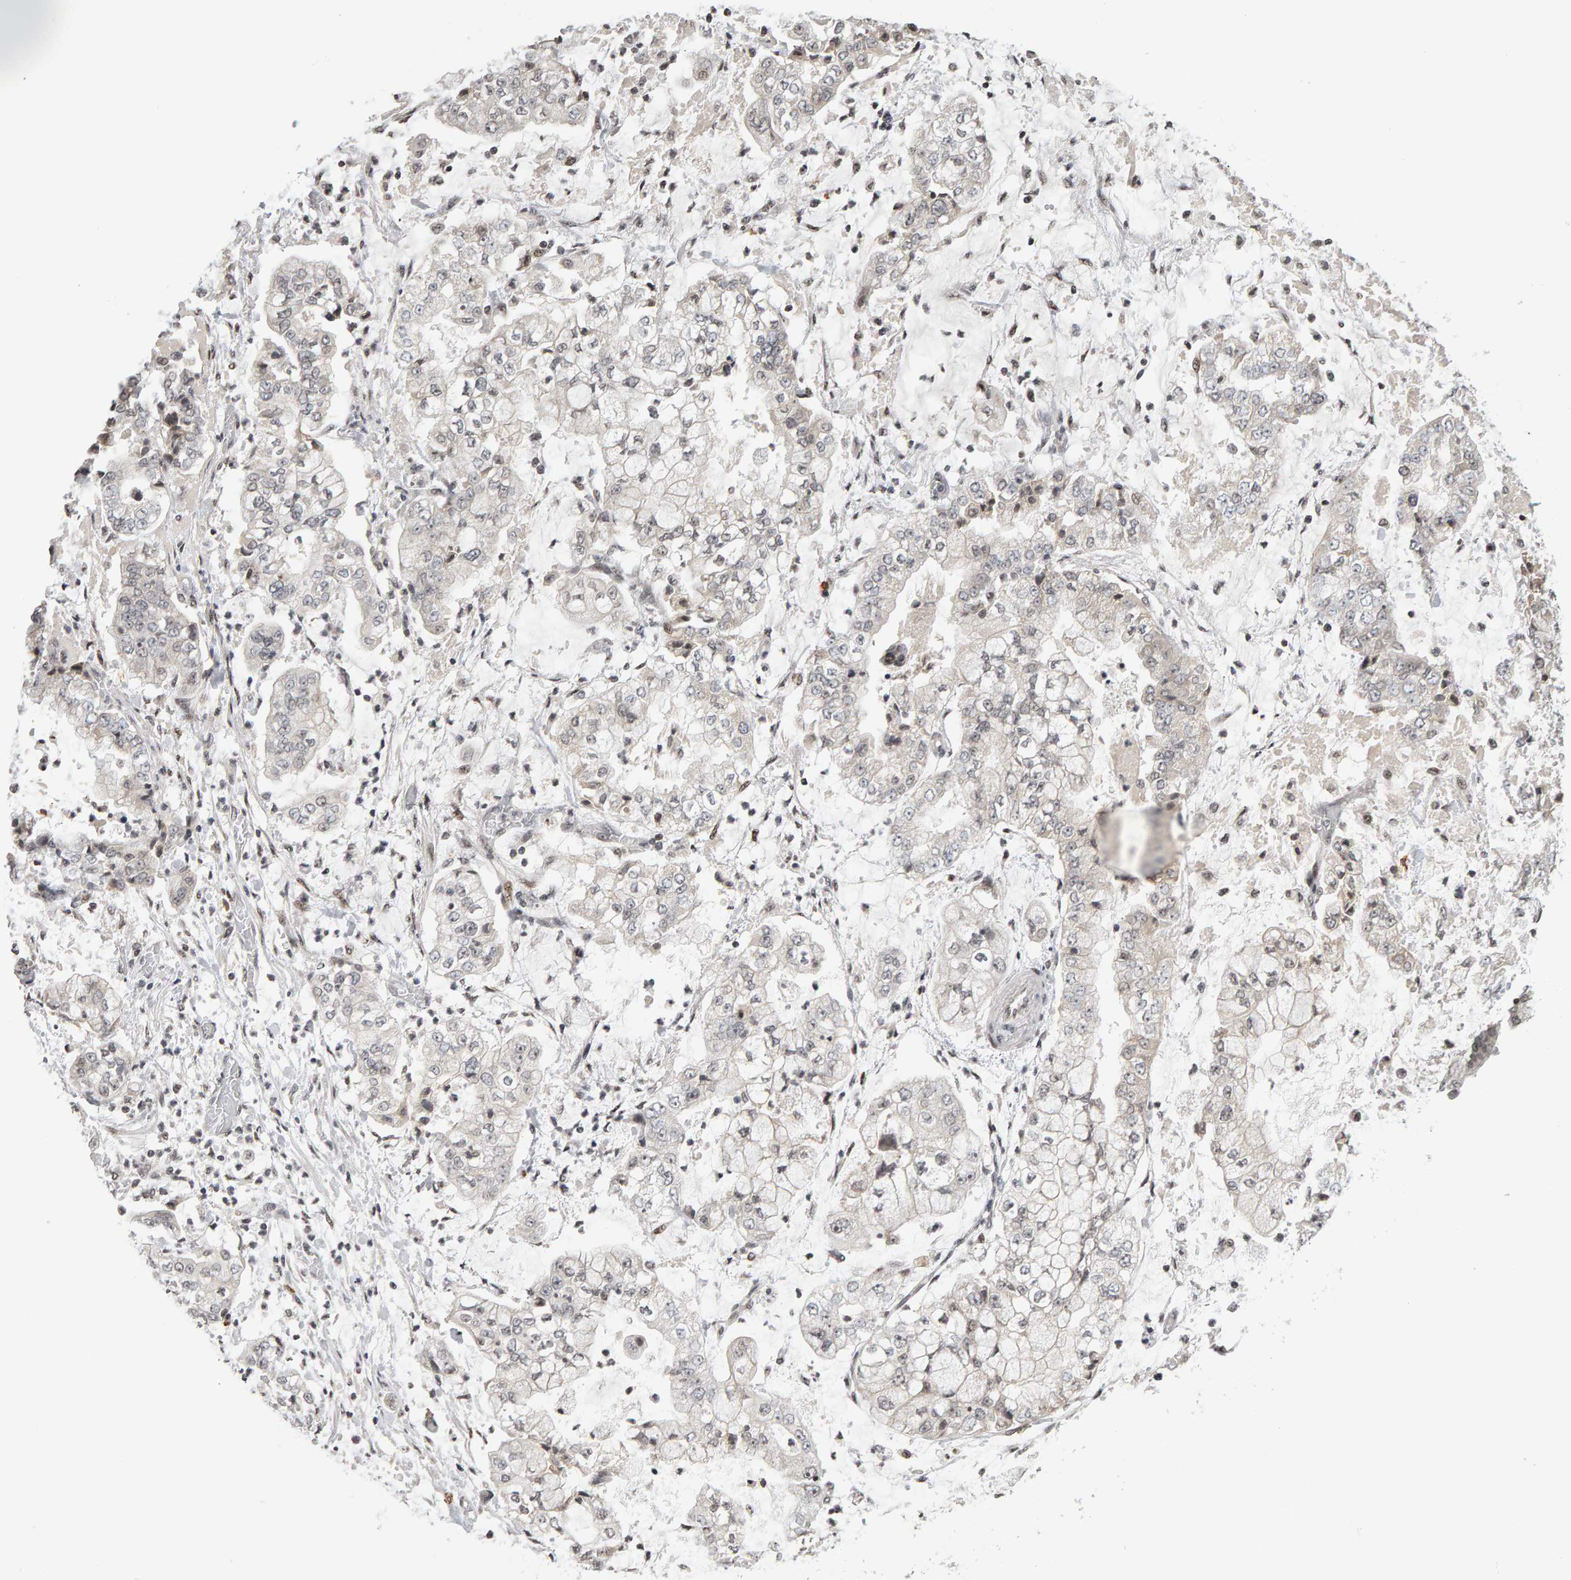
{"staining": {"intensity": "negative", "quantity": "none", "location": "none"}, "tissue": "stomach cancer", "cell_type": "Tumor cells", "image_type": "cancer", "snomed": [{"axis": "morphology", "description": "Adenocarcinoma, NOS"}, {"axis": "topography", "description": "Stomach"}], "caption": "Immunohistochemistry (IHC) histopathology image of neoplastic tissue: human stomach cancer (adenocarcinoma) stained with DAB shows no significant protein expression in tumor cells. (IHC, brightfield microscopy, high magnification).", "gene": "TRAM1", "patient": {"sex": "male", "age": 76}}